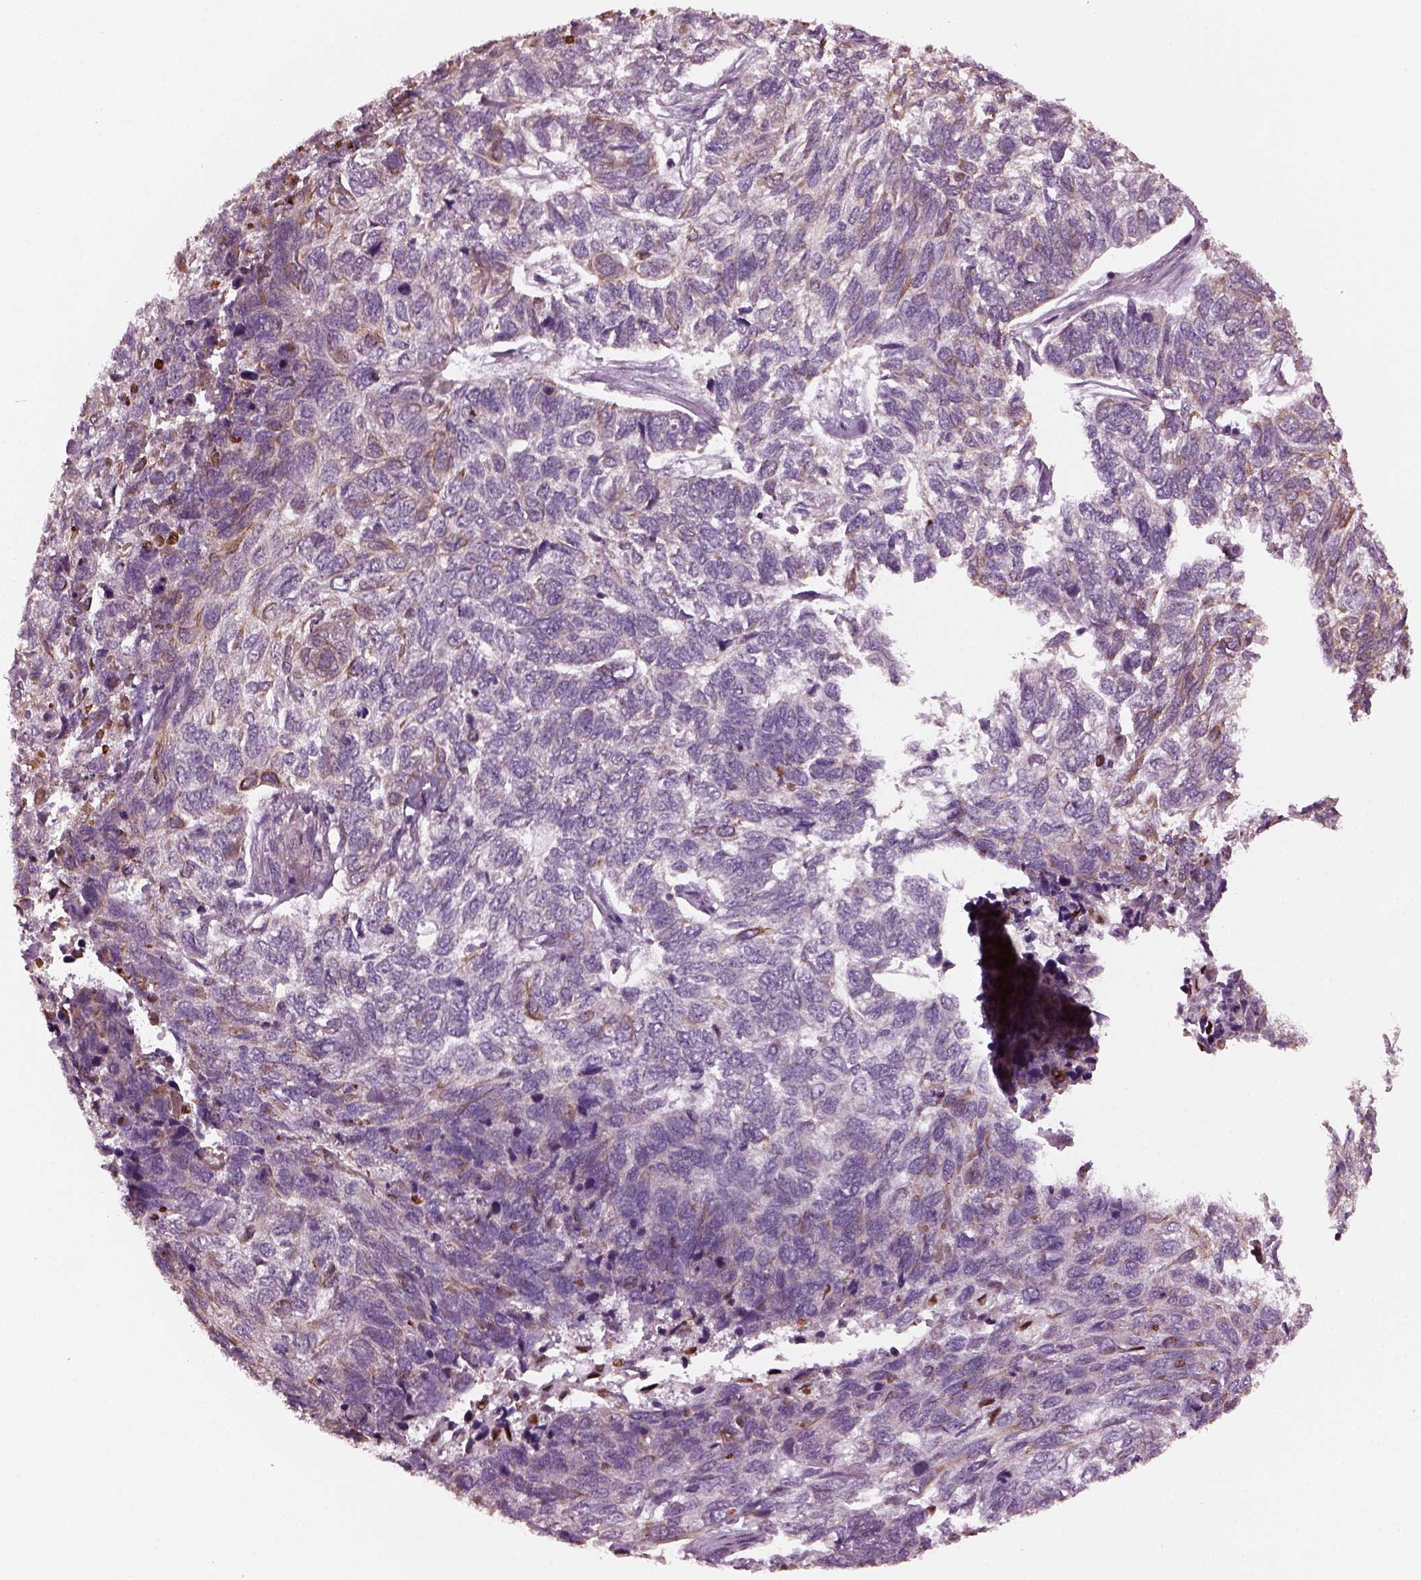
{"staining": {"intensity": "moderate", "quantity": "<25%", "location": "cytoplasmic/membranous"}, "tissue": "skin cancer", "cell_type": "Tumor cells", "image_type": "cancer", "snomed": [{"axis": "morphology", "description": "Basal cell carcinoma"}, {"axis": "topography", "description": "Skin"}], "caption": "Immunohistochemistry (IHC) image of human skin cancer stained for a protein (brown), which displays low levels of moderate cytoplasmic/membranous positivity in about <25% of tumor cells.", "gene": "RUFY3", "patient": {"sex": "female", "age": 65}}